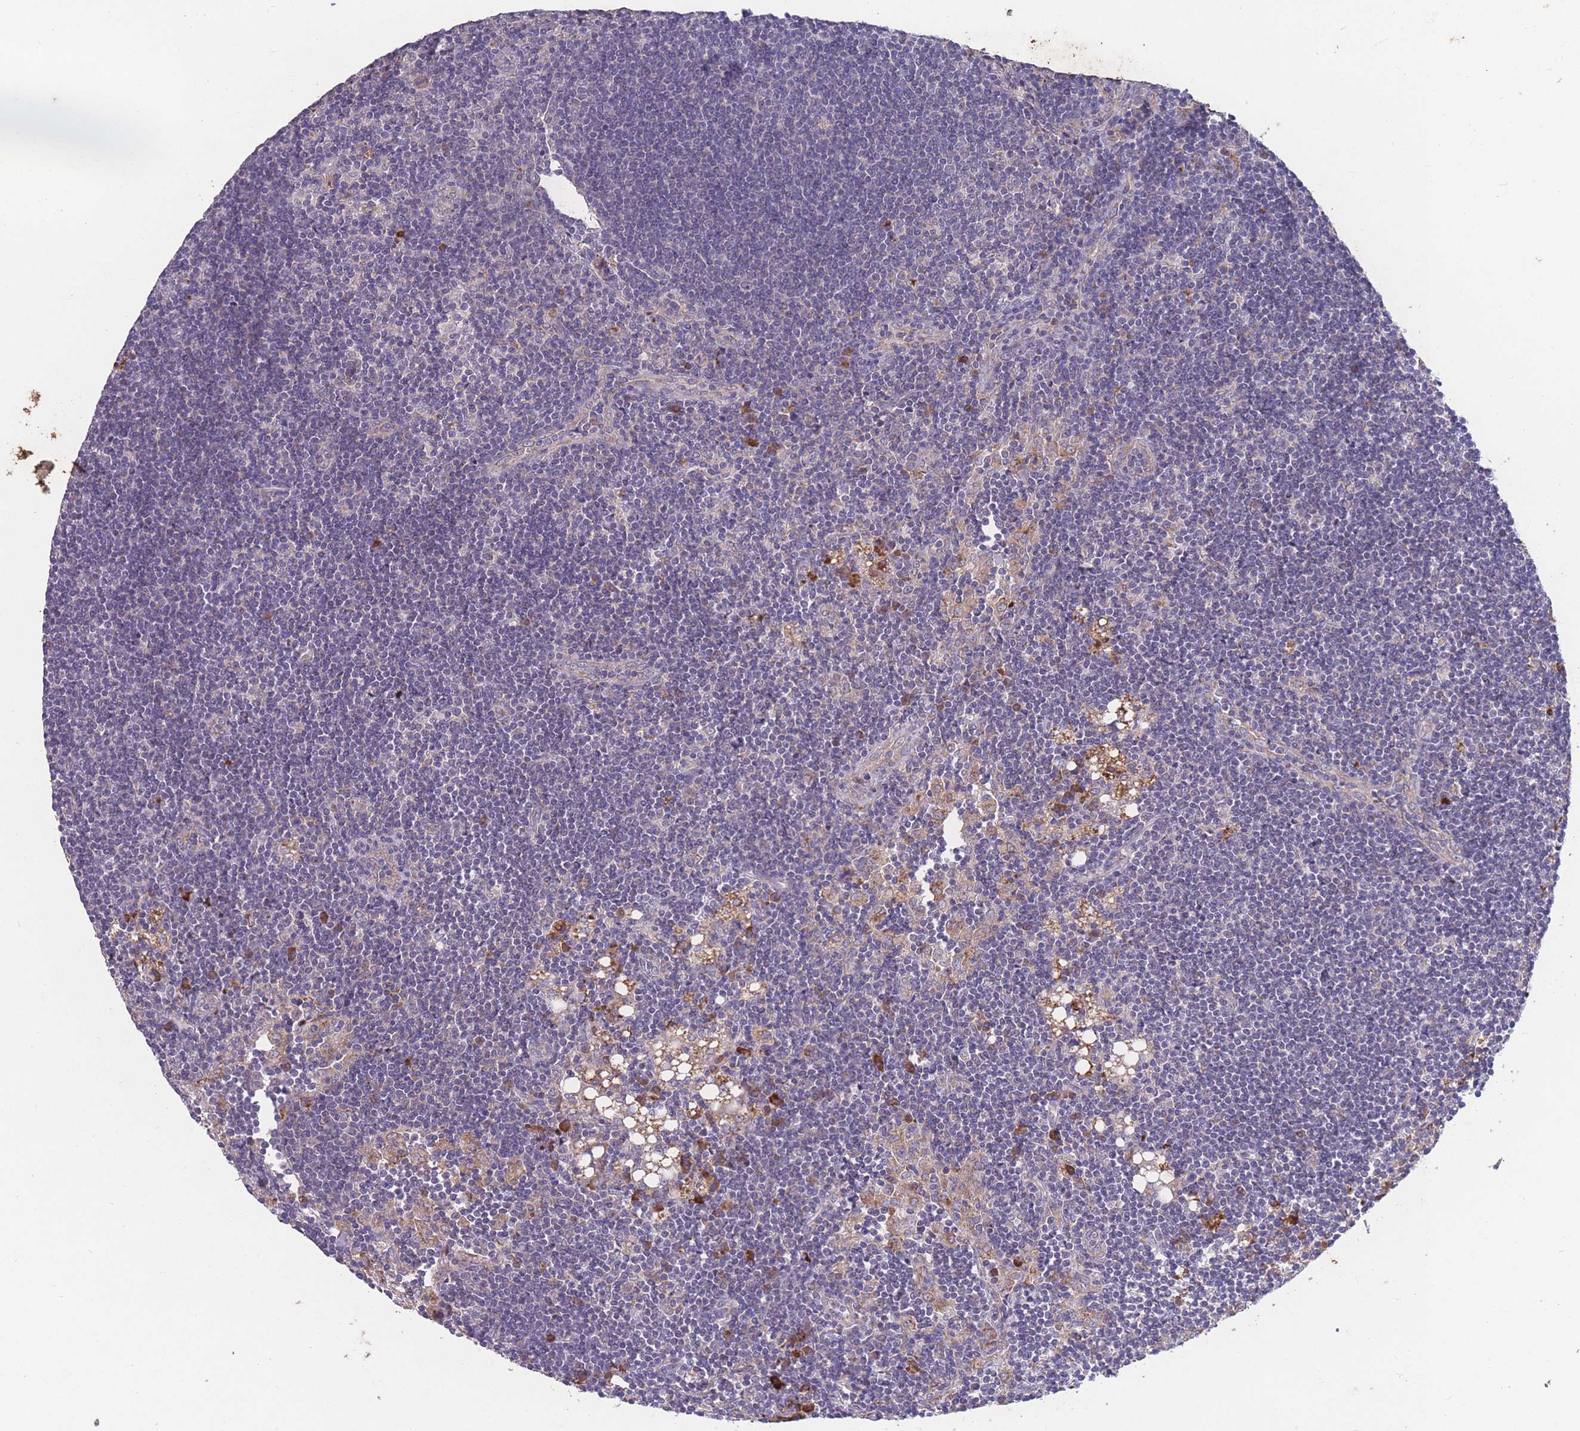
{"staining": {"intensity": "moderate", "quantity": "<25%", "location": "cytoplasmic/membranous"}, "tissue": "lymph node", "cell_type": "Germinal center cells", "image_type": "normal", "snomed": [{"axis": "morphology", "description": "Normal tissue, NOS"}, {"axis": "topography", "description": "Lymph node"}], "caption": "Germinal center cells show low levels of moderate cytoplasmic/membranous positivity in approximately <25% of cells in benign lymph node.", "gene": "STIM2", "patient": {"sex": "male", "age": 24}}